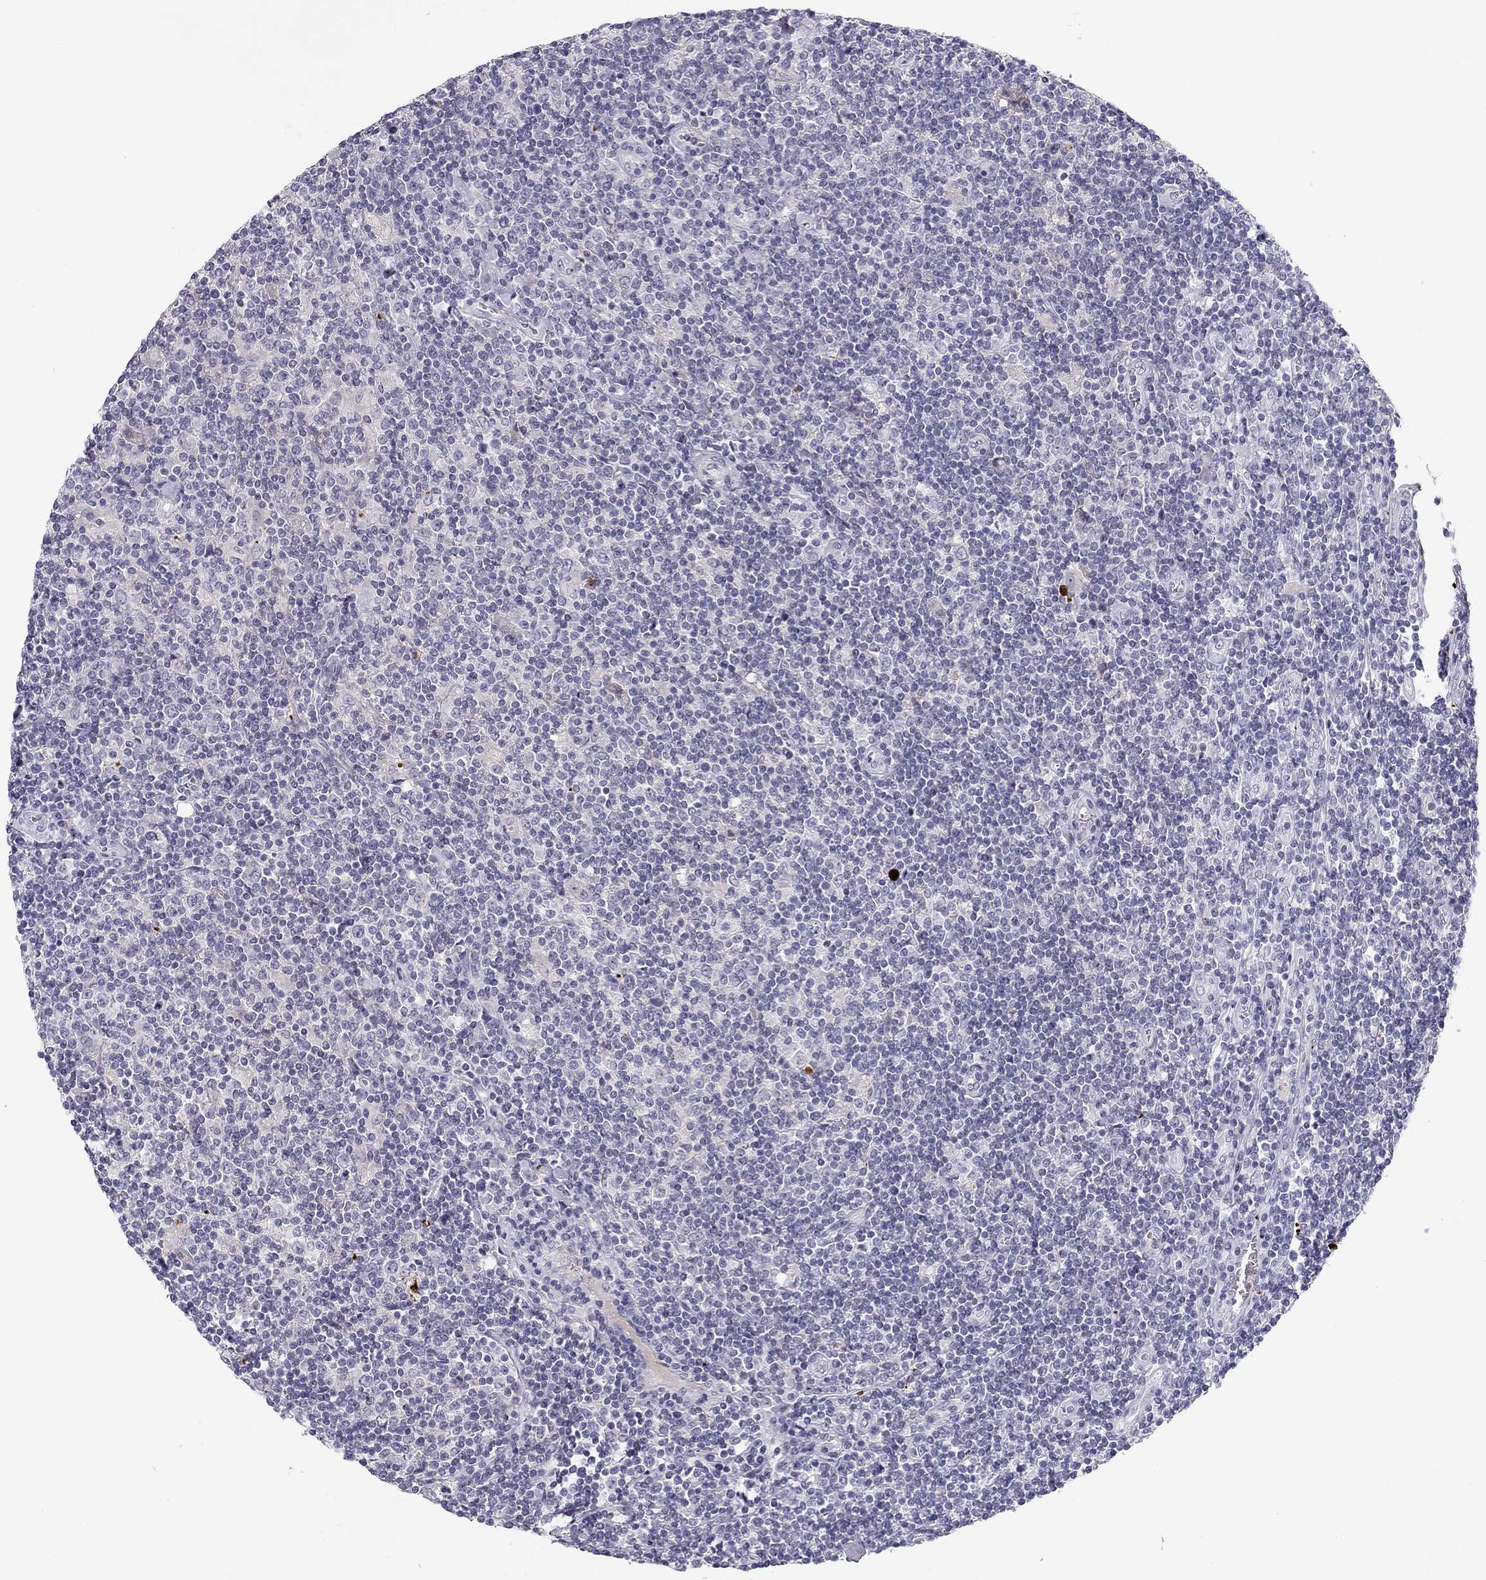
{"staining": {"intensity": "negative", "quantity": "none", "location": "none"}, "tissue": "lymphoma", "cell_type": "Tumor cells", "image_type": "cancer", "snomed": [{"axis": "morphology", "description": "Hodgkin's disease, NOS"}, {"axis": "topography", "description": "Lymph node"}], "caption": "Tumor cells show no significant protein staining in lymphoma. (DAB (3,3'-diaminobenzidine) IHC, high magnification).", "gene": "SLC6A4", "patient": {"sex": "male", "age": 40}}